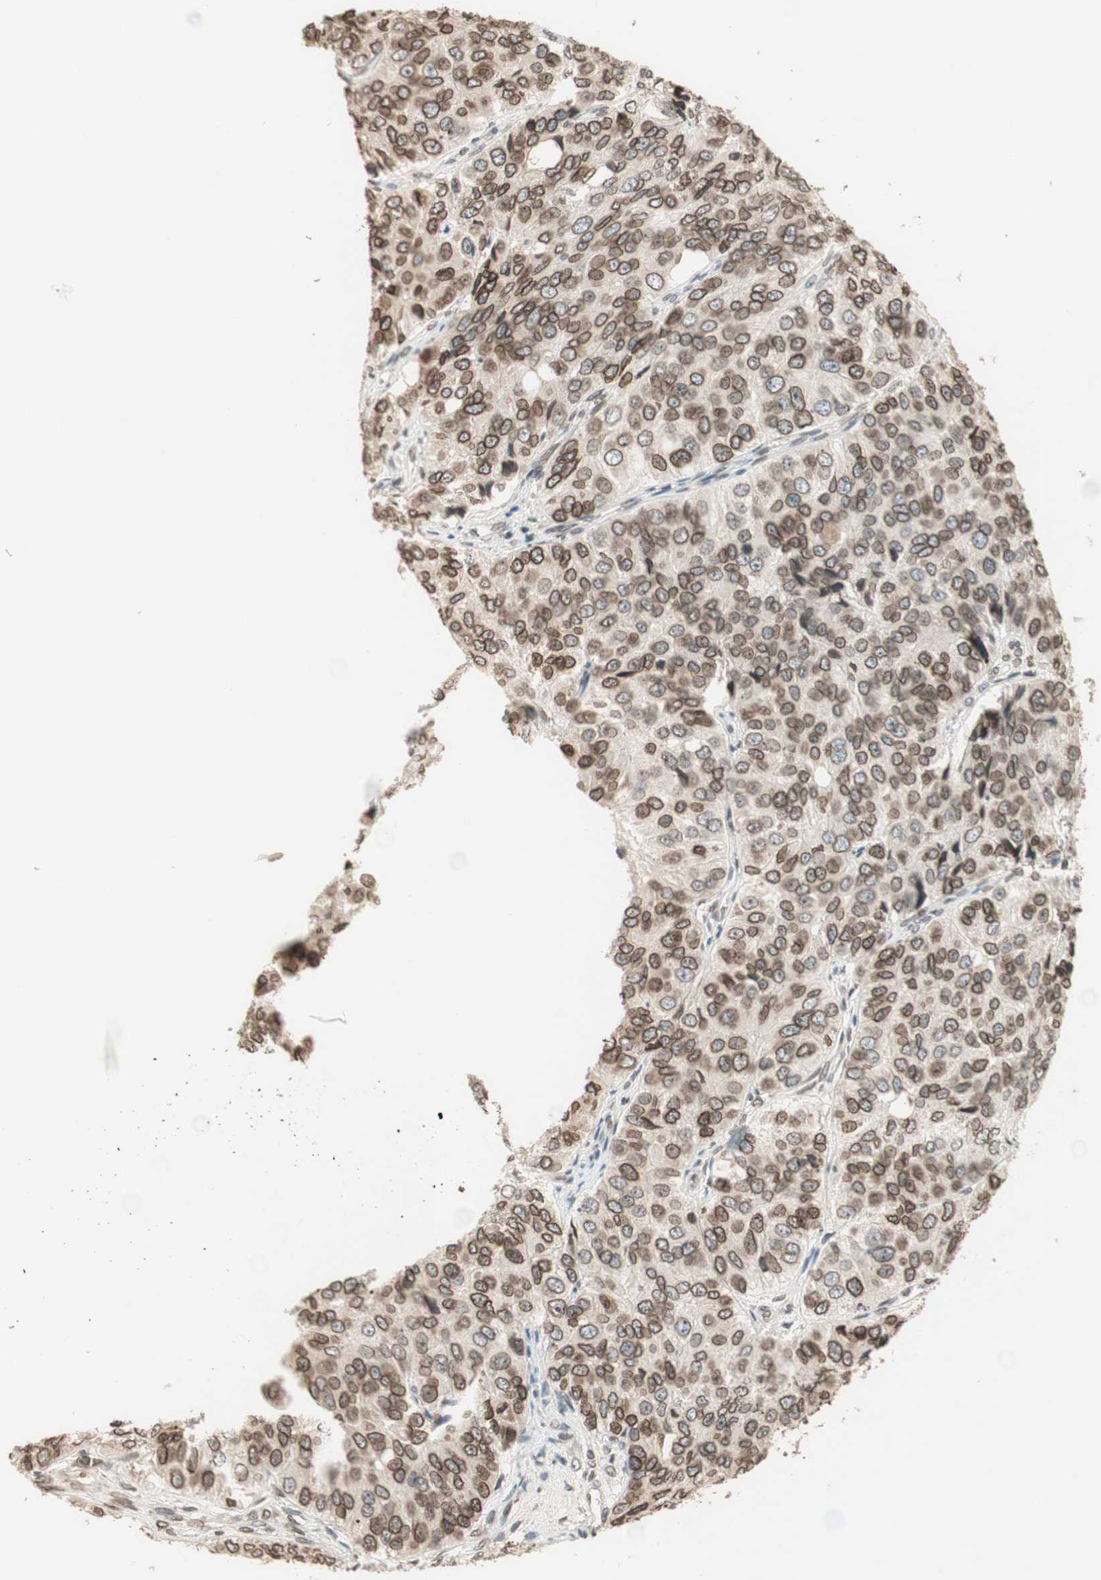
{"staining": {"intensity": "moderate", "quantity": ">75%", "location": "cytoplasmic/membranous,nuclear"}, "tissue": "ovarian cancer", "cell_type": "Tumor cells", "image_type": "cancer", "snomed": [{"axis": "morphology", "description": "Carcinoma, endometroid"}, {"axis": "topography", "description": "Ovary"}], "caption": "Protein staining shows moderate cytoplasmic/membranous and nuclear staining in about >75% of tumor cells in endometroid carcinoma (ovarian).", "gene": "TMPO", "patient": {"sex": "female", "age": 51}}